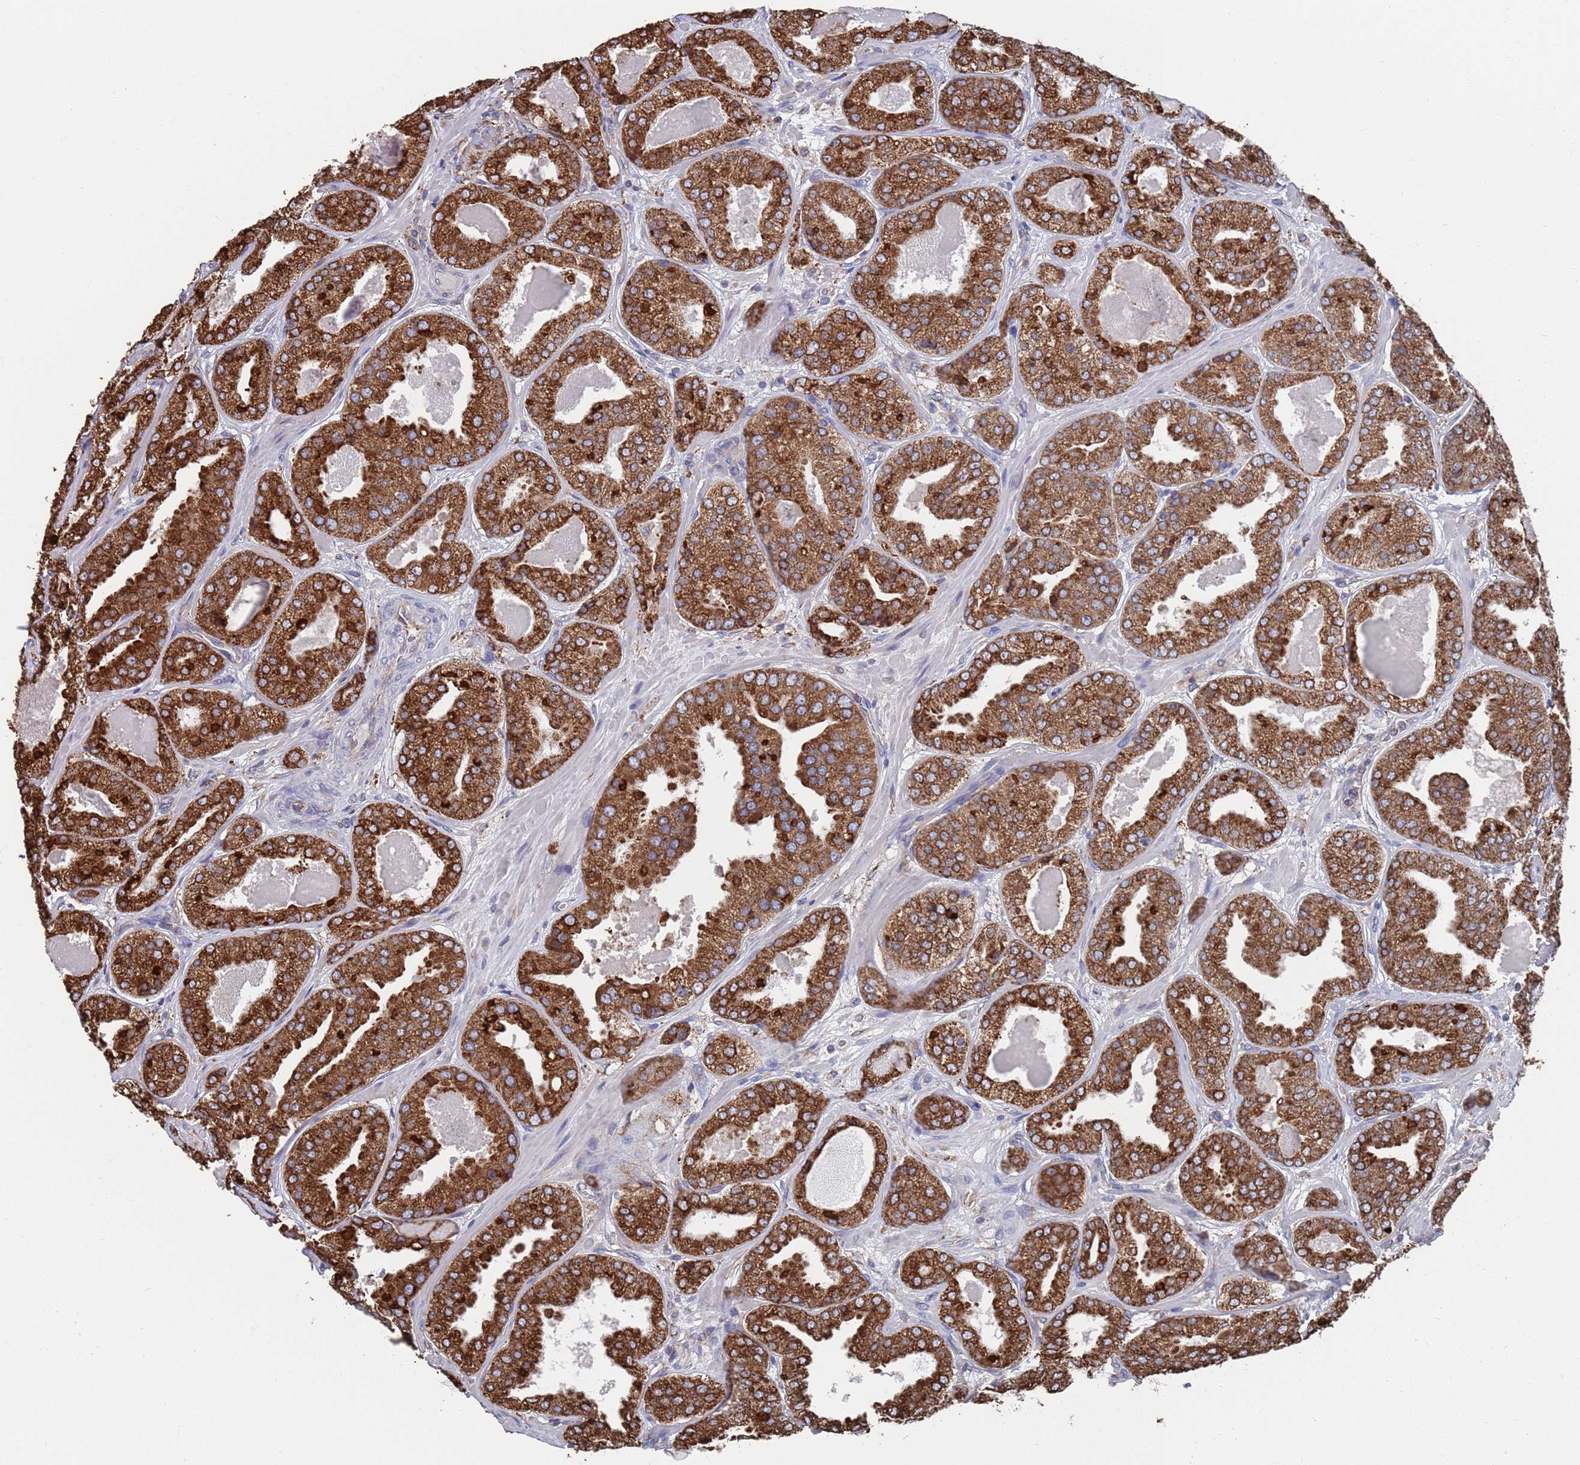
{"staining": {"intensity": "strong", "quantity": ">75%", "location": "cytoplasmic/membranous"}, "tissue": "prostate cancer", "cell_type": "Tumor cells", "image_type": "cancer", "snomed": [{"axis": "morphology", "description": "Adenocarcinoma, High grade"}, {"axis": "topography", "description": "Prostate"}], "caption": "A histopathology image of human prostate high-grade adenocarcinoma stained for a protein reveals strong cytoplasmic/membranous brown staining in tumor cells.", "gene": "GID8", "patient": {"sex": "male", "age": 63}}